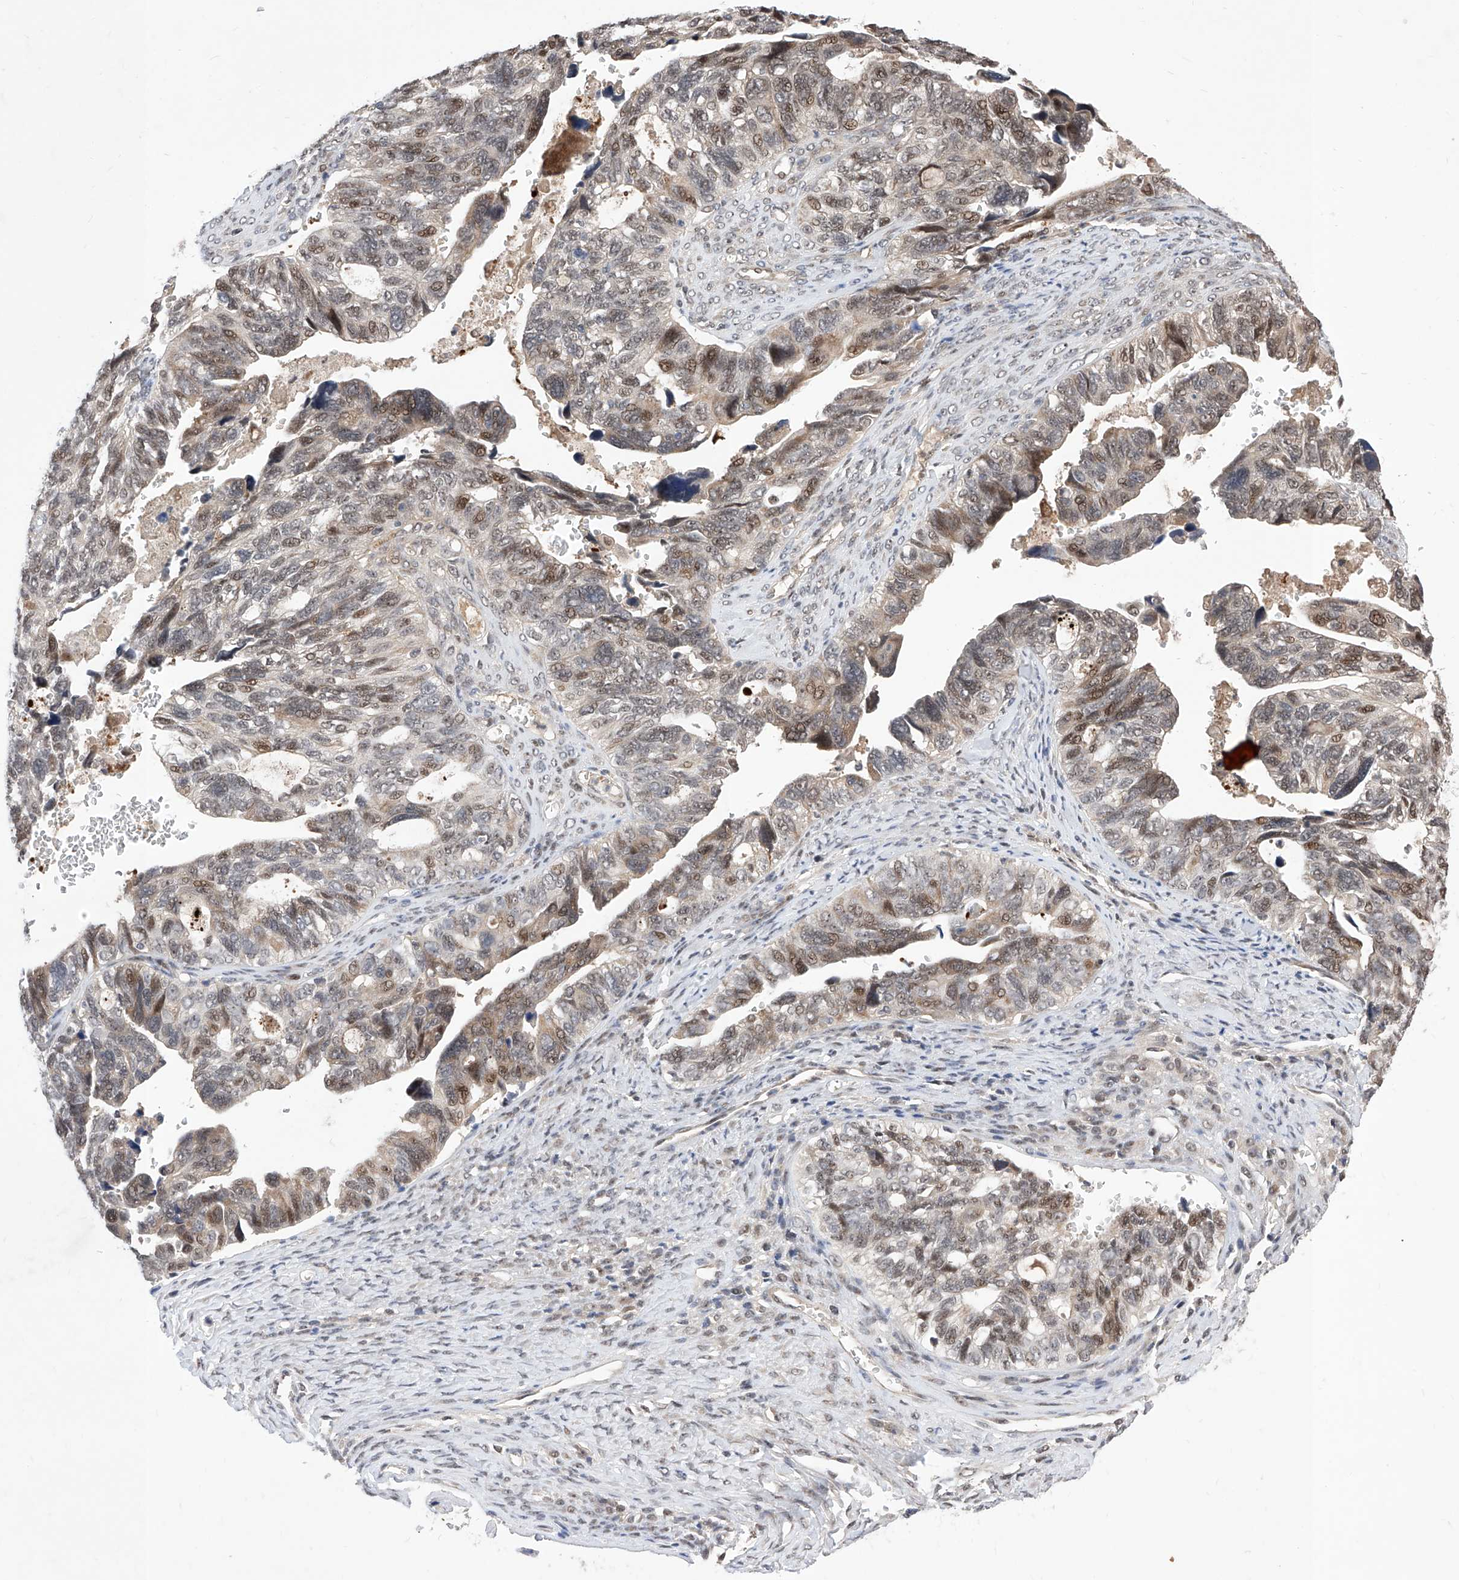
{"staining": {"intensity": "moderate", "quantity": "25%-75%", "location": "nuclear"}, "tissue": "ovarian cancer", "cell_type": "Tumor cells", "image_type": "cancer", "snomed": [{"axis": "morphology", "description": "Cystadenocarcinoma, serous, NOS"}, {"axis": "topography", "description": "Ovary"}], "caption": "Ovarian cancer stained for a protein demonstrates moderate nuclear positivity in tumor cells.", "gene": "LGR4", "patient": {"sex": "female", "age": 79}}